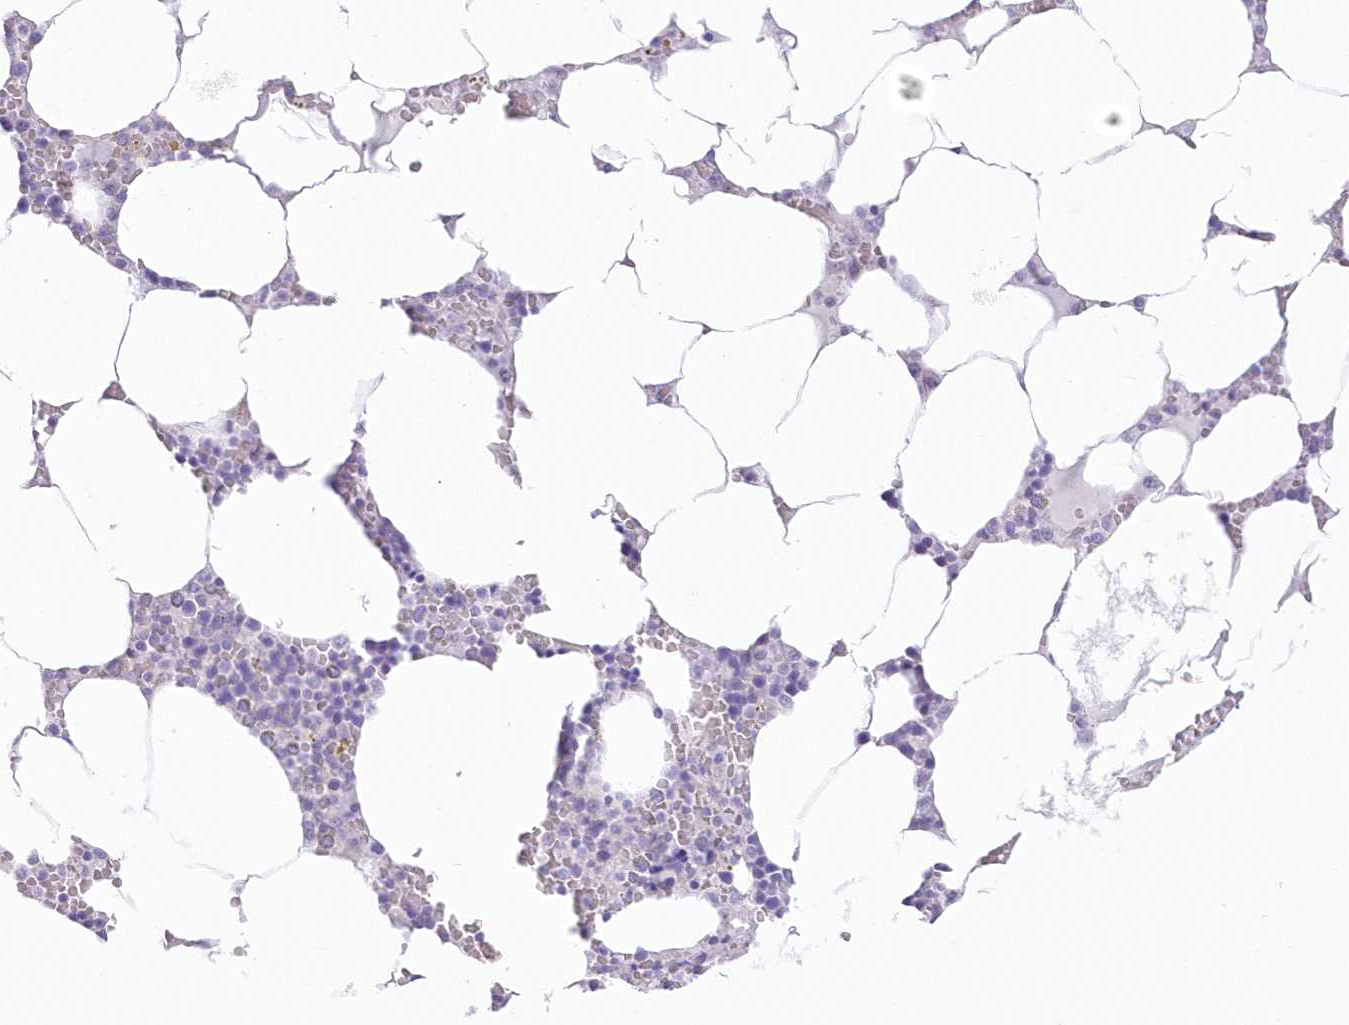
{"staining": {"intensity": "negative", "quantity": "none", "location": "none"}, "tissue": "bone marrow", "cell_type": "Hematopoietic cells", "image_type": "normal", "snomed": [{"axis": "morphology", "description": "Normal tissue, NOS"}, {"axis": "topography", "description": "Bone marrow"}], "caption": "IHC image of normal bone marrow: human bone marrow stained with DAB demonstrates no significant protein positivity in hematopoietic cells. Nuclei are stained in blue.", "gene": "ZNF843", "patient": {"sex": "male", "age": 70}}